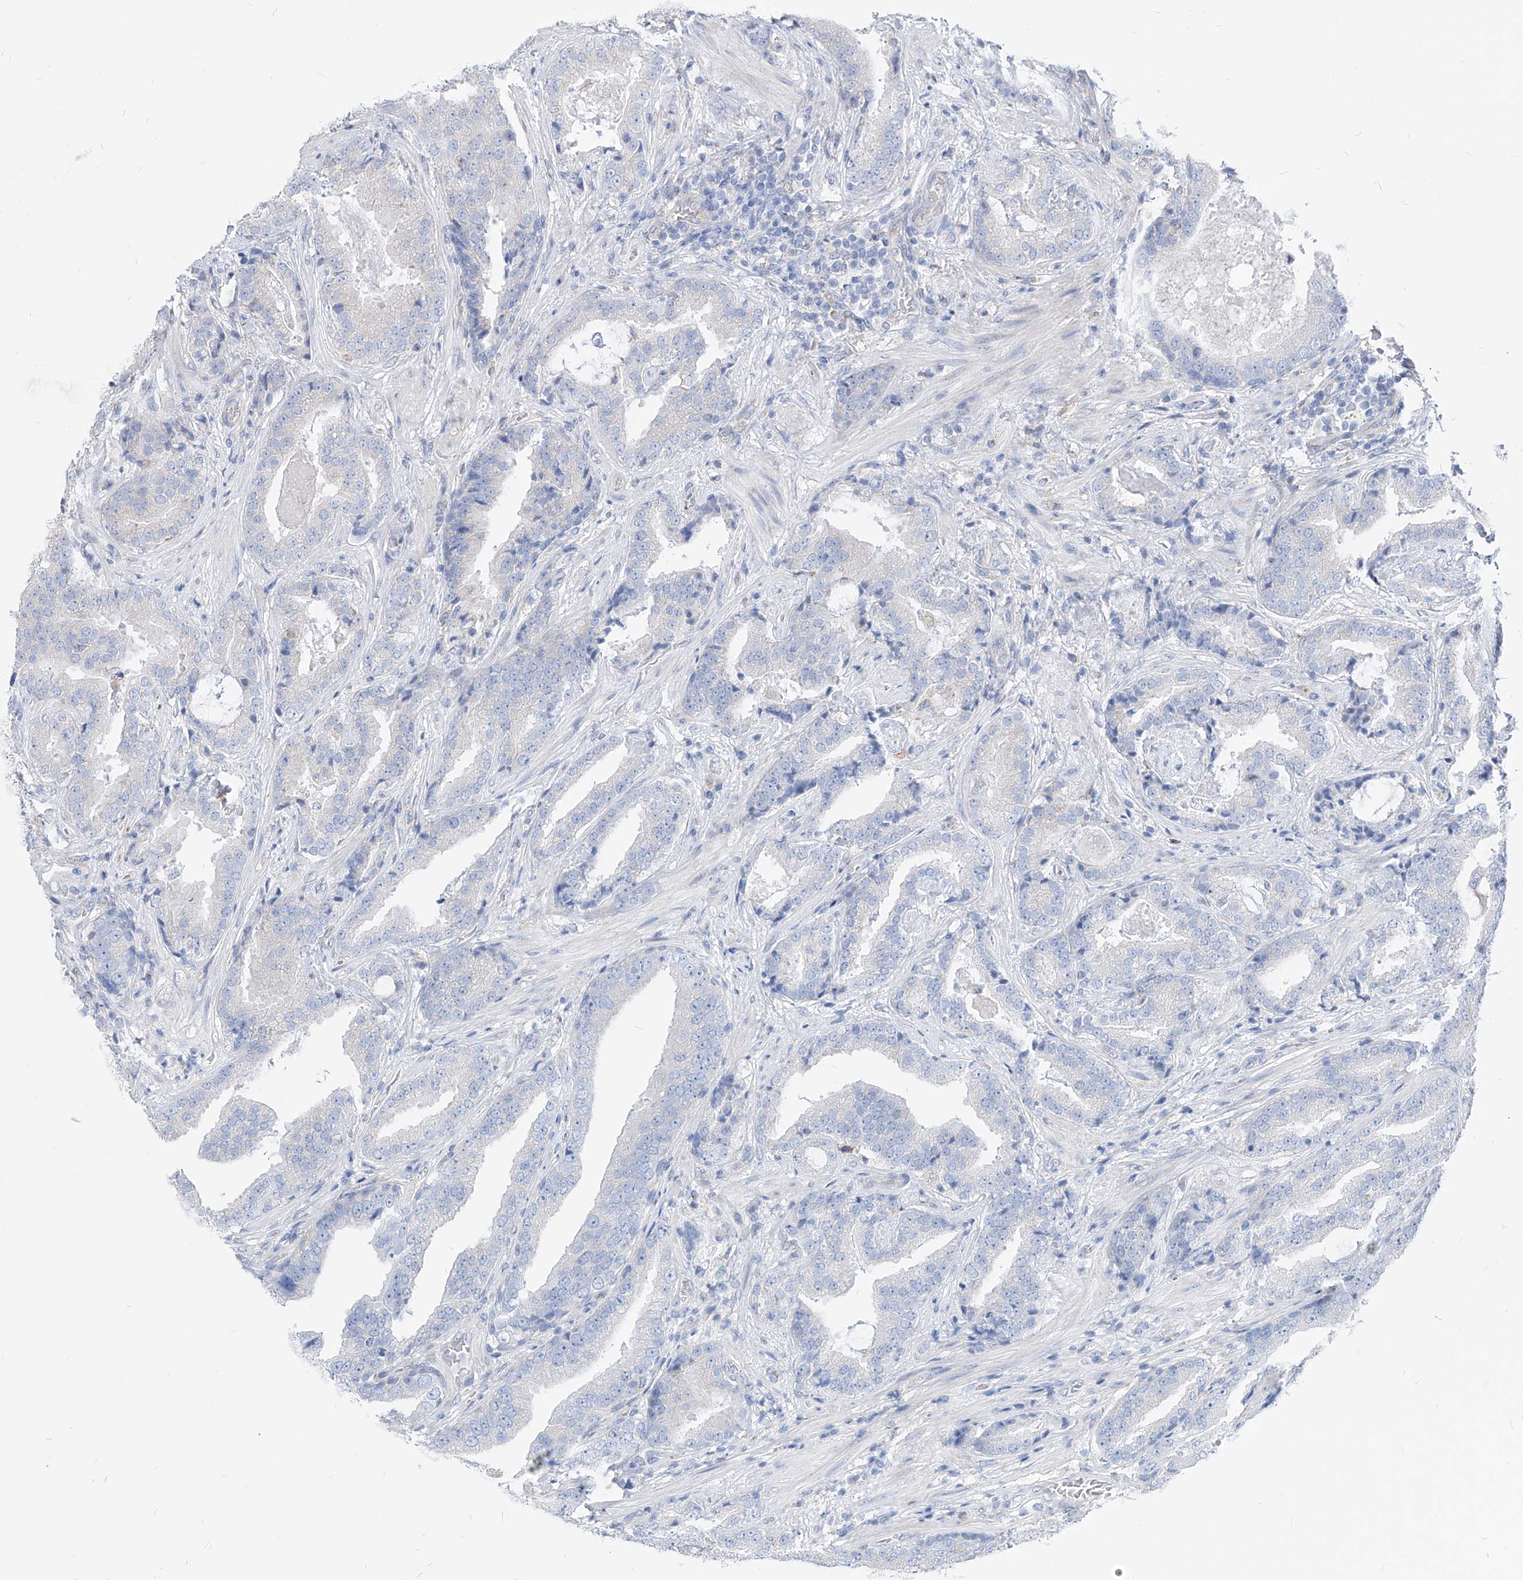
{"staining": {"intensity": "negative", "quantity": "none", "location": "none"}, "tissue": "prostate cancer", "cell_type": "Tumor cells", "image_type": "cancer", "snomed": [{"axis": "morphology", "description": "Adenocarcinoma, Low grade"}, {"axis": "topography", "description": "Prostate"}], "caption": "Immunohistochemical staining of prostate cancer (low-grade adenocarcinoma) exhibits no significant expression in tumor cells.", "gene": "AGPS", "patient": {"sex": "male", "age": 67}}